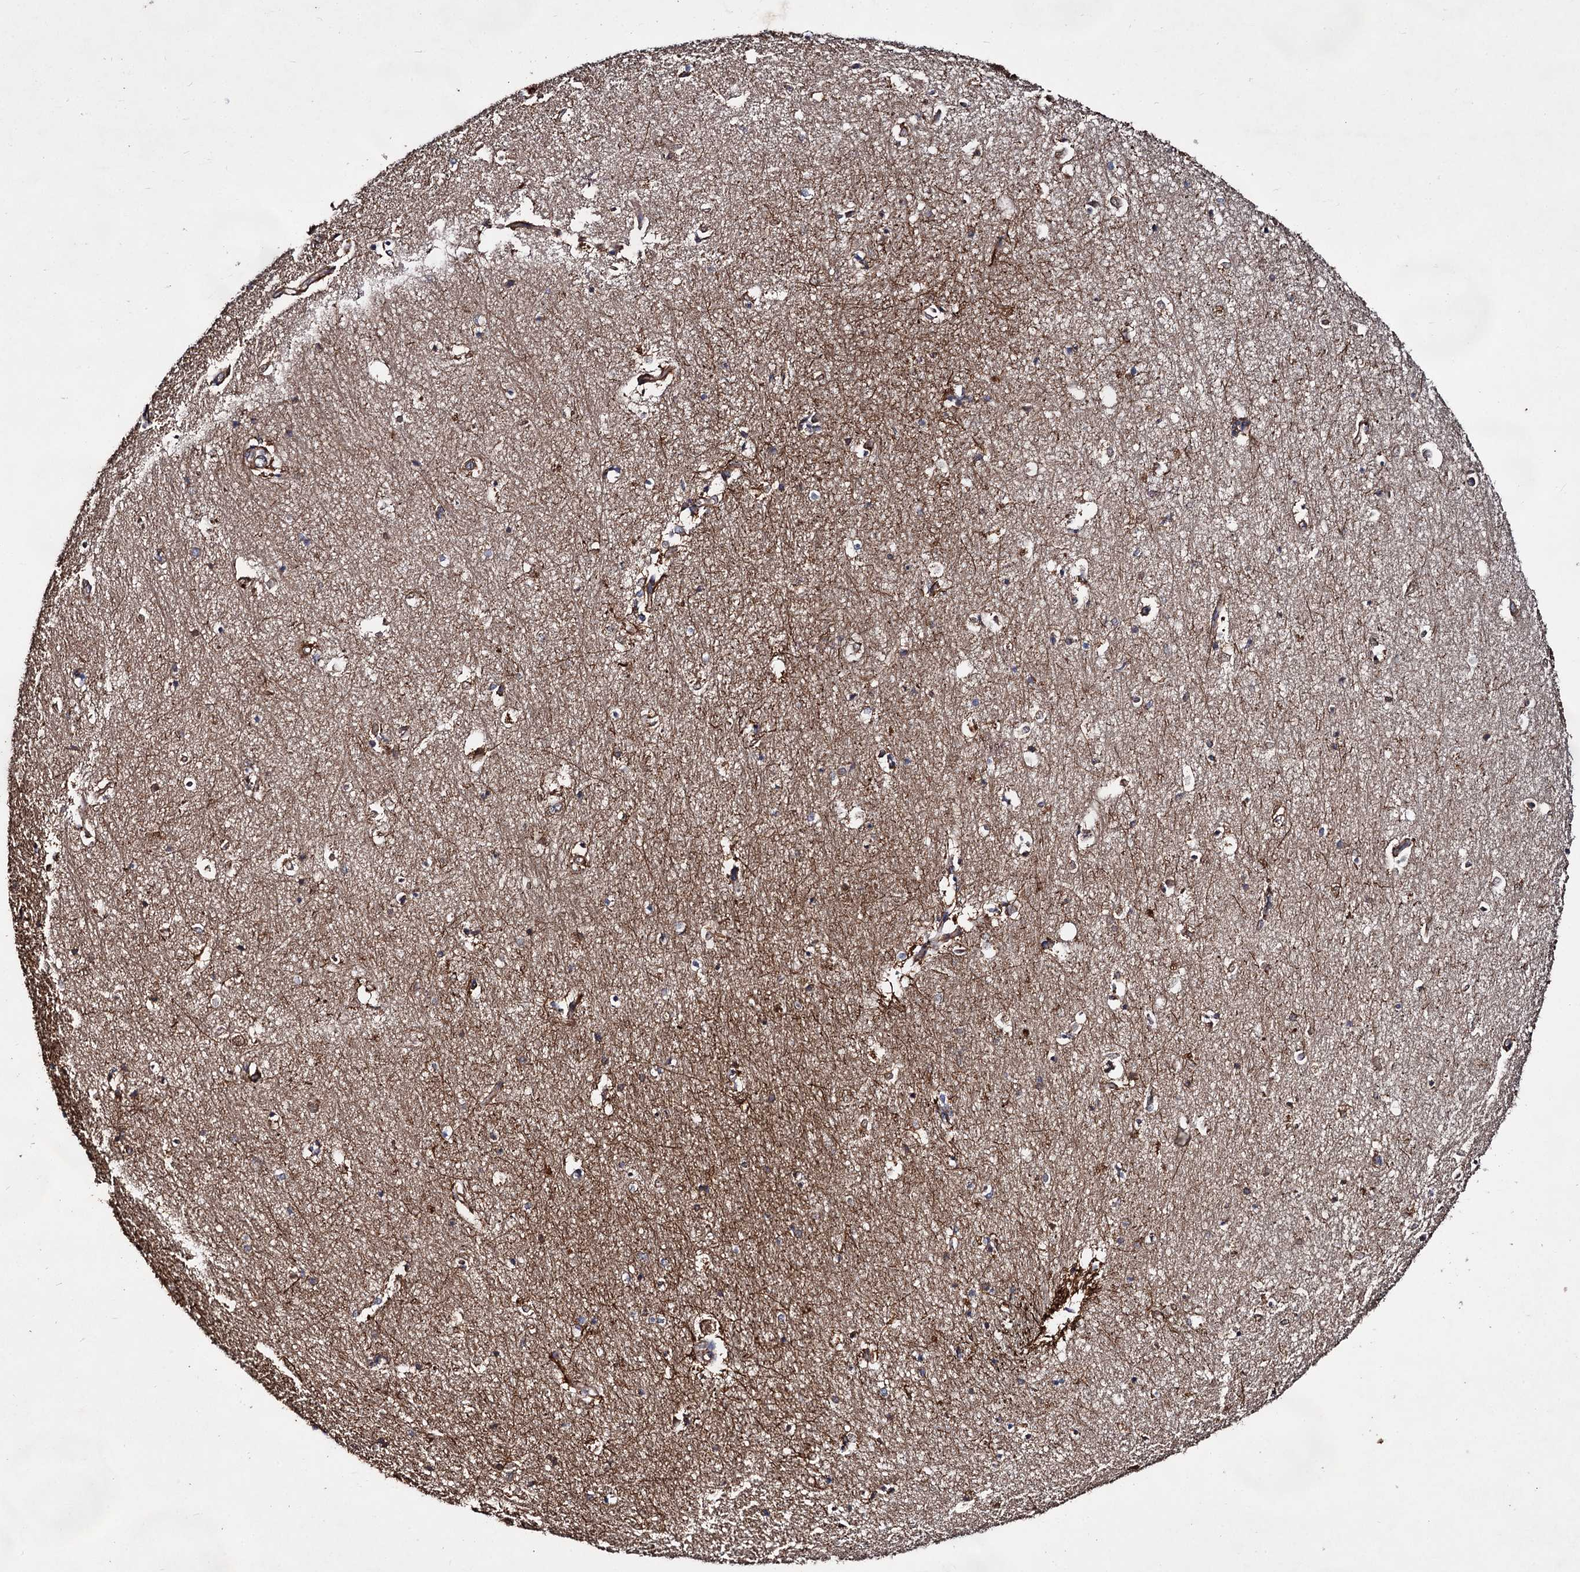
{"staining": {"intensity": "moderate", "quantity": "<25%", "location": "cytoplasmic/membranous"}, "tissue": "hippocampus", "cell_type": "Glial cells", "image_type": "normal", "snomed": [{"axis": "morphology", "description": "Normal tissue, NOS"}, {"axis": "topography", "description": "Hippocampus"}], "caption": "Moderate cytoplasmic/membranous staining is appreciated in approximately <25% of glial cells in unremarkable hippocampus. The protein of interest is stained brown, and the nuclei are stained in blue (DAB (3,3'-diaminobenzidine) IHC with brightfield microscopy, high magnification).", "gene": "TEX9", "patient": {"sex": "female", "age": 64}}